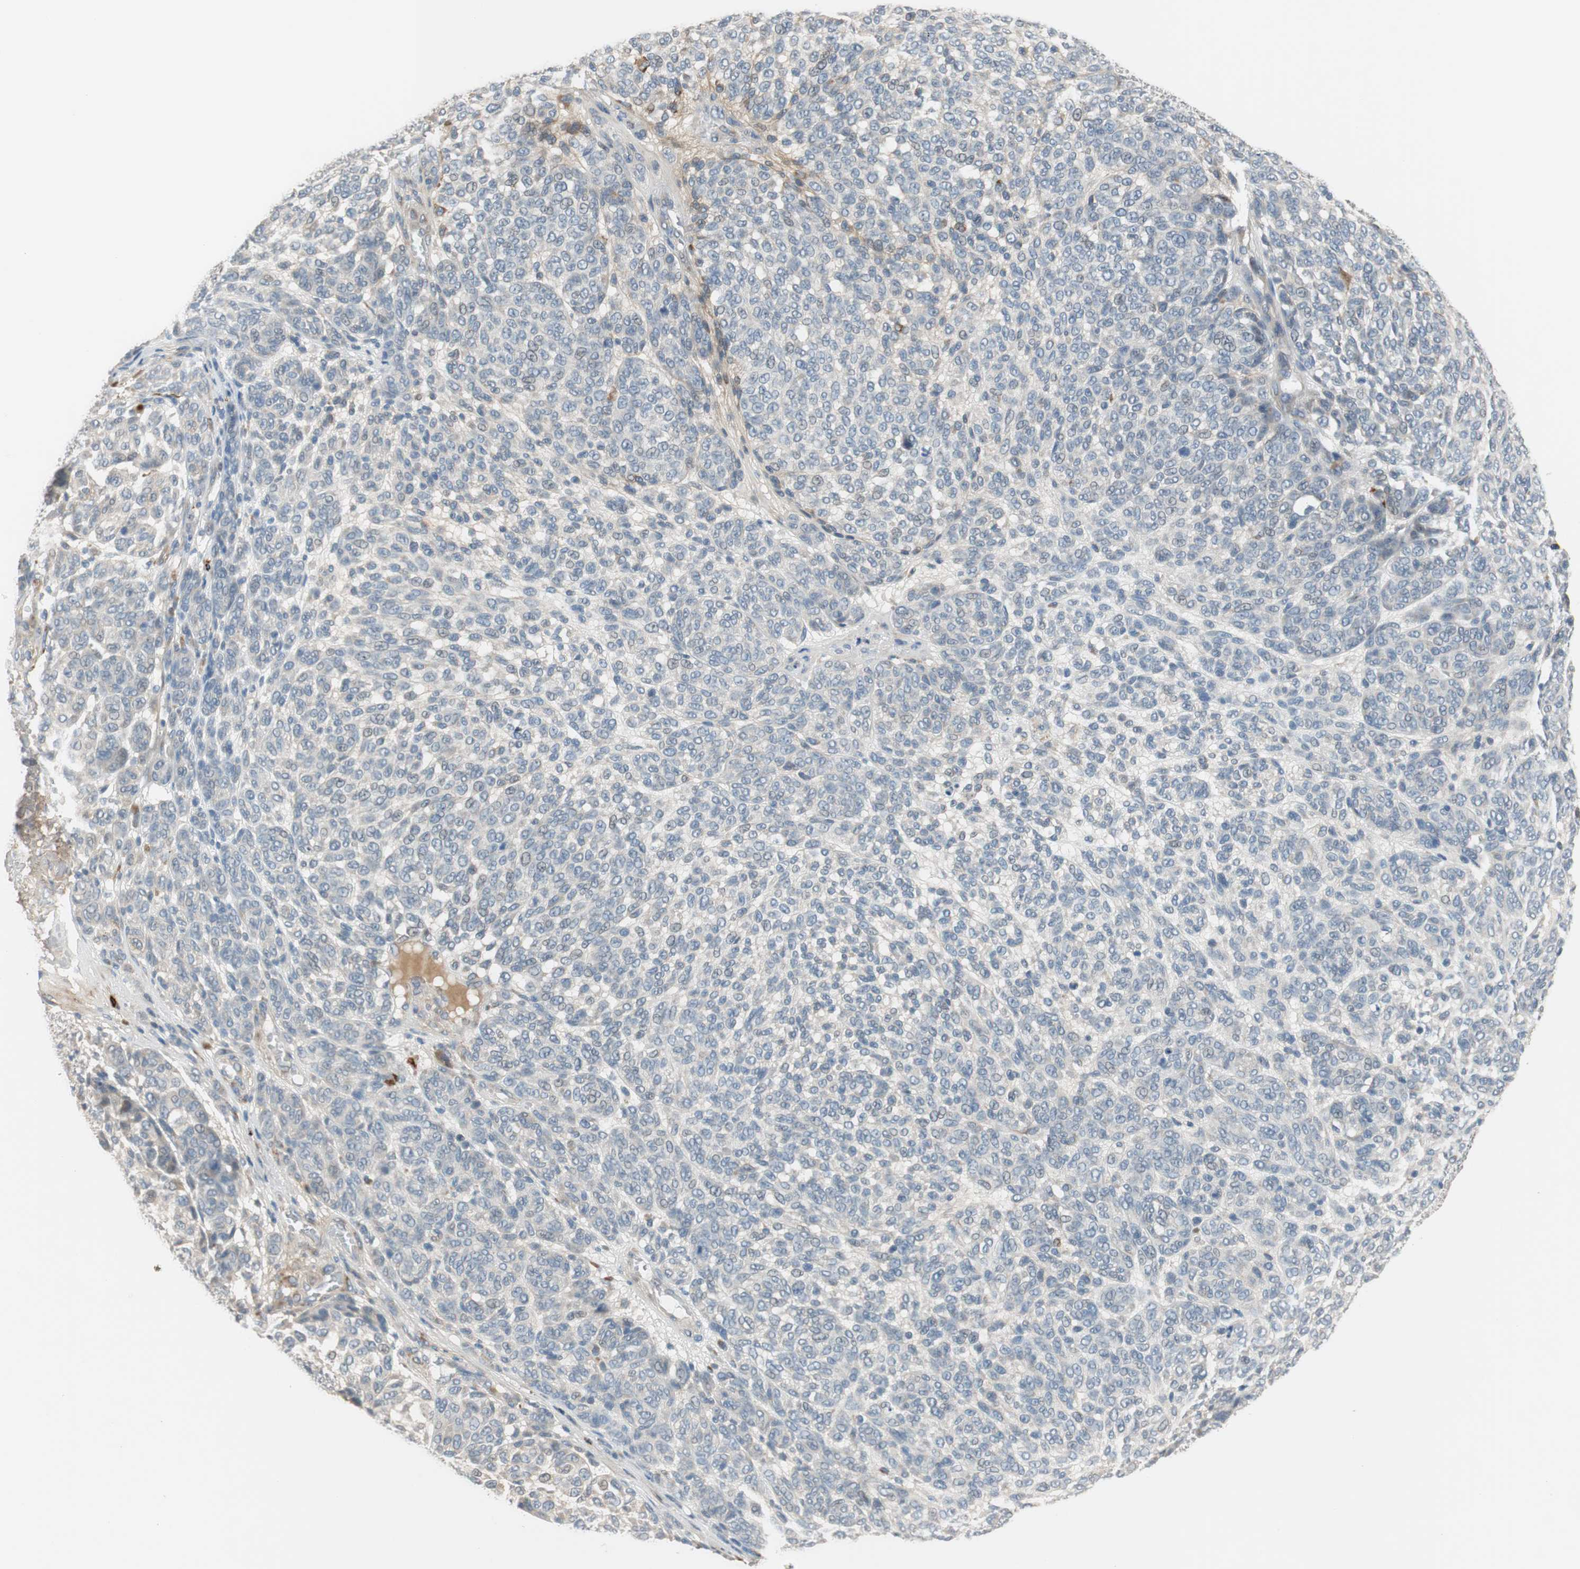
{"staining": {"intensity": "negative", "quantity": "none", "location": "none"}, "tissue": "melanoma", "cell_type": "Tumor cells", "image_type": "cancer", "snomed": [{"axis": "morphology", "description": "Malignant melanoma, NOS"}, {"axis": "topography", "description": "Skin"}], "caption": "An image of human malignant melanoma is negative for staining in tumor cells. (DAB (3,3'-diaminobenzidine) IHC, high magnification).", "gene": "COL12A1", "patient": {"sex": "male", "age": 59}}